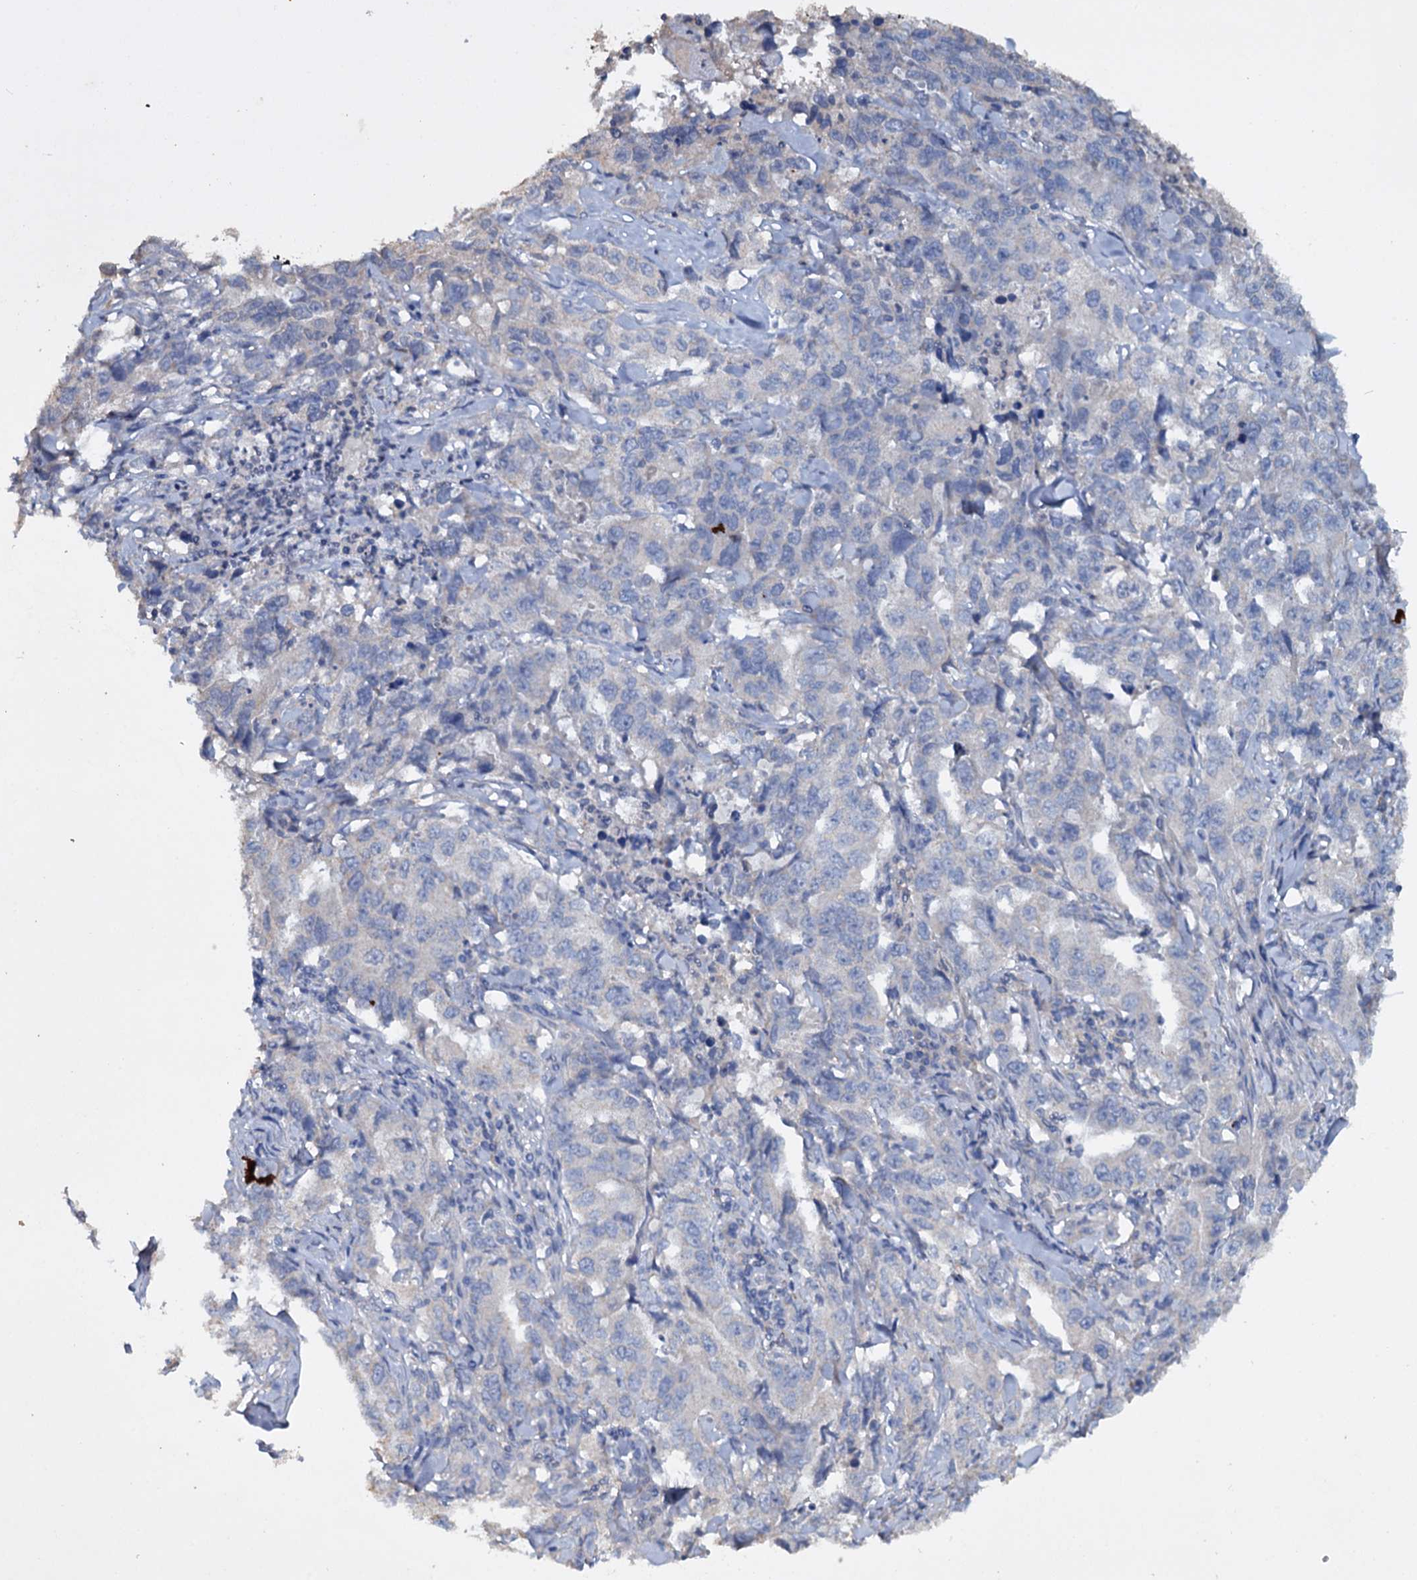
{"staining": {"intensity": "negative", "quantity": "none", "location": "none"}, "tissue": "lung cancer", "cell_type": "Tumor cells", "image_type": "cancer", "snomed": [{"axis": "morphology", "description": "Adenocarcinoma, NOS"}, {"axis": "topography", "description": "Lung"}], "caption": "Tumor cells are negative for protein expression in human lung cancer.", "gene": "ETFBKMT", "patient": {"sex": "female", "age": 51}}